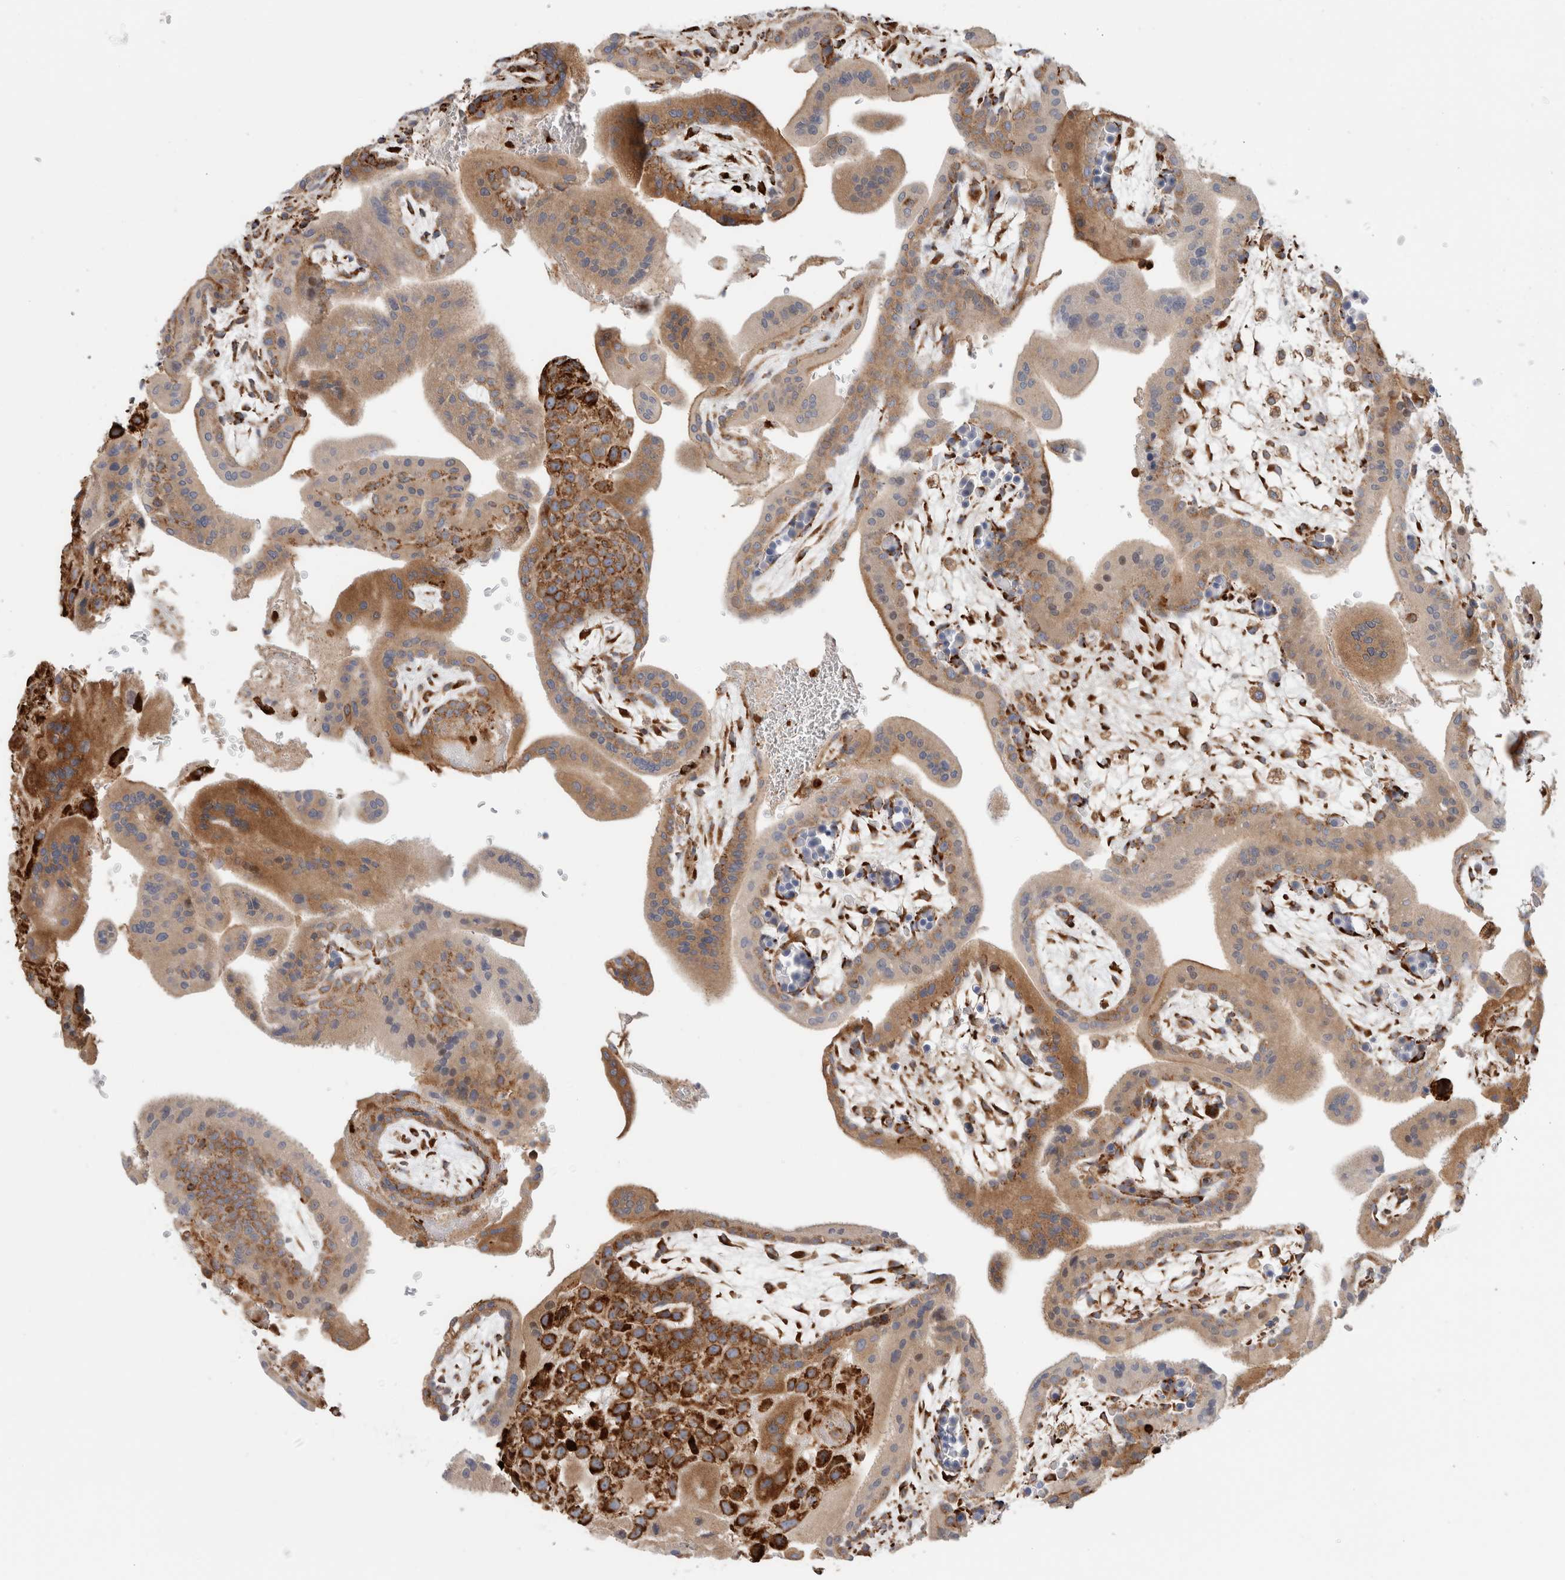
{"staining": {"intensity": "strong", "quantity": ">75%", "location": "cytoplasmic/membranous"}, "tissue": "placenta", "cell_type": "Decidual cells", "image_type": "normal", "snomed": [{"axis": "morphology", "description": "Normal tissue, NOS"}, {"axis": "topography", "description": "Placenta"}], "caption": "Brown immunohistochemical staining in benign human placenta displays strong cytoplasmic/membranous expression in approximately >75% of decidual cells.", "gene": "P4HA1", "patient": {"sex": "female", "age": 35}}